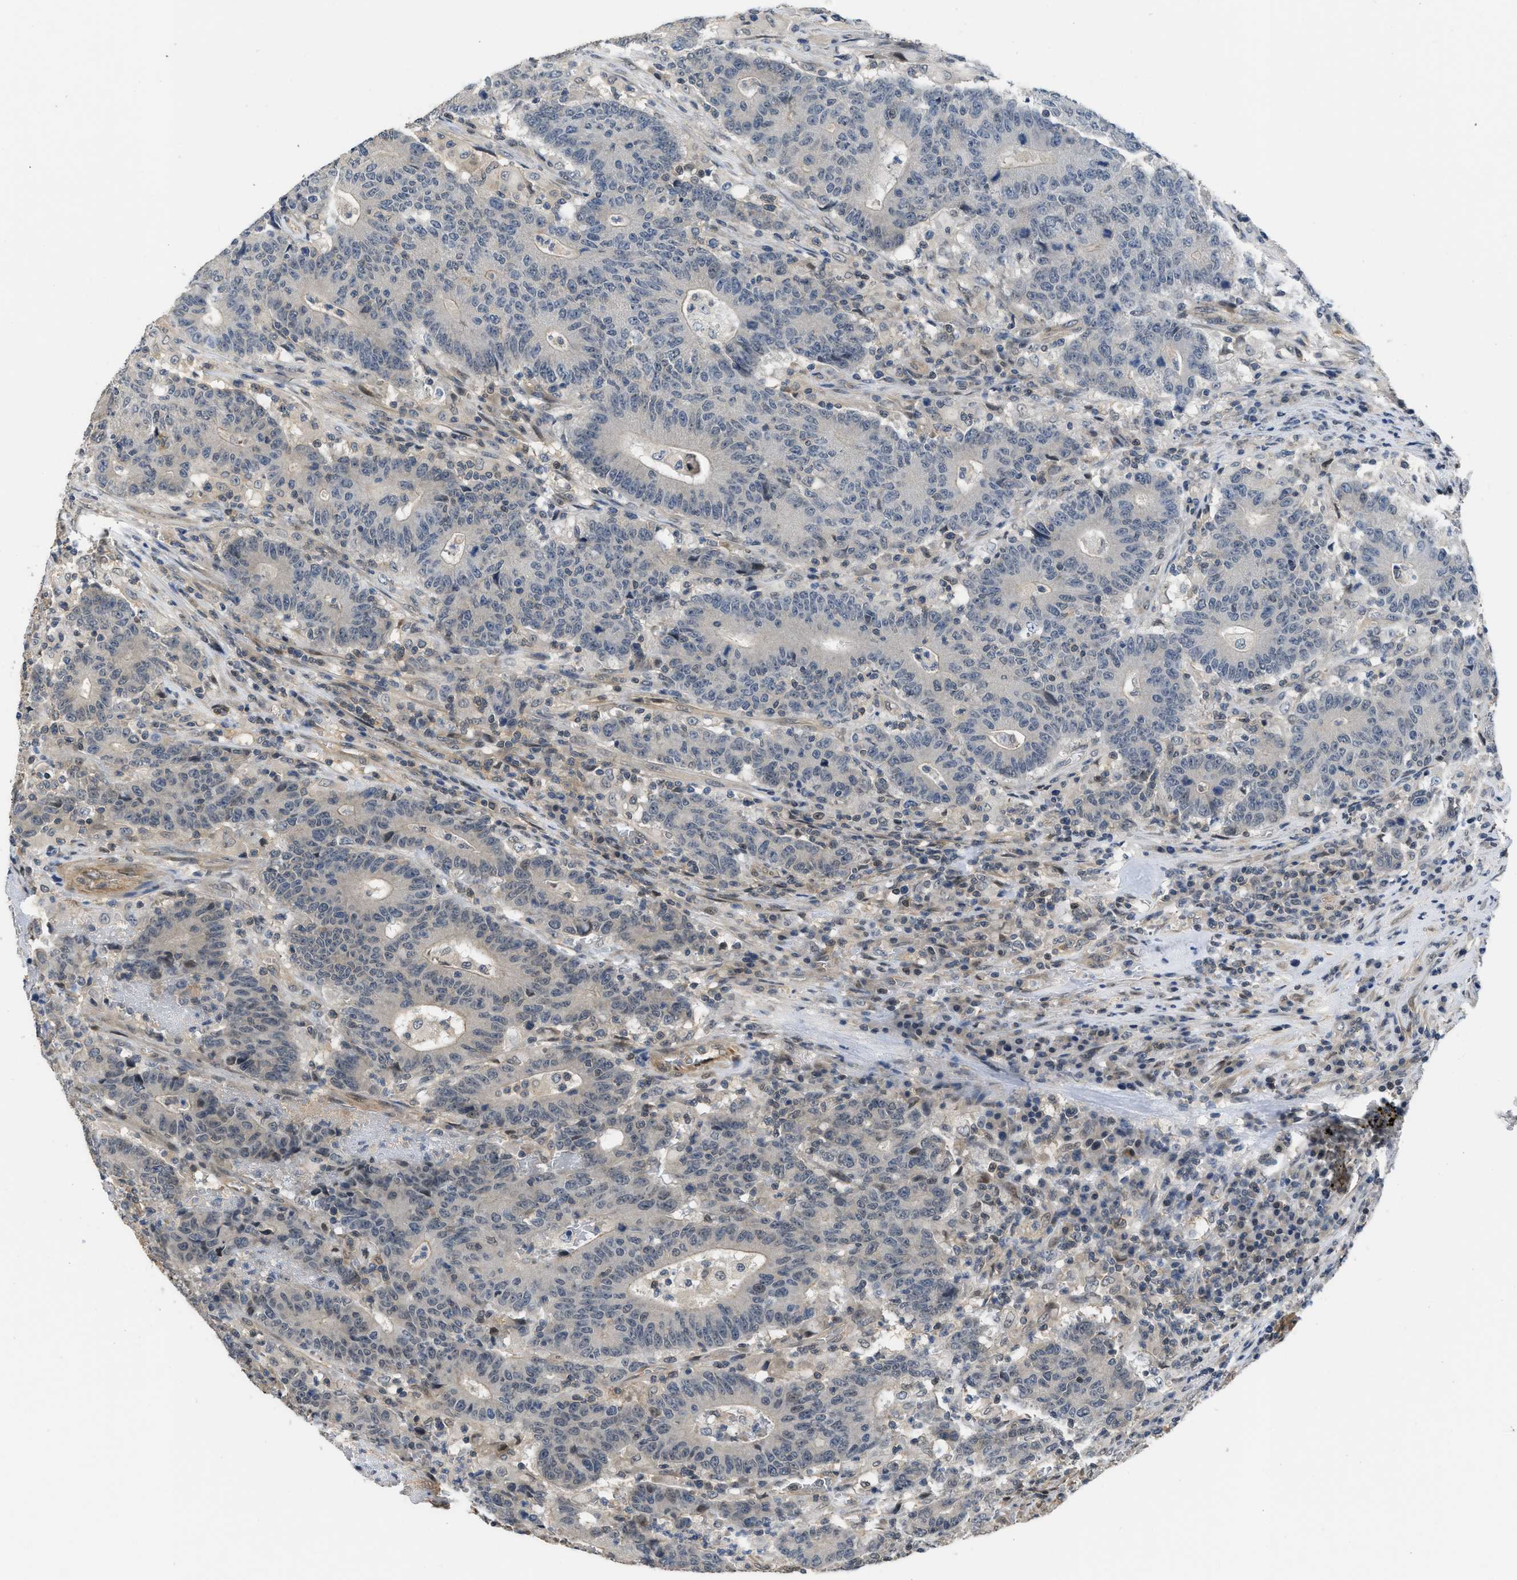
{"staining": {"intensity": "negative", "quantity": "none", "location": "none"}, "tissue": "colorectal cancer", "cell_type": "Tumor cells", "image_type": "cancer", "snomed": [{"axis": "morphology", "description": "Normal tissue, NOS"}, {"axis": "morphology", "description": "Adenocarcinoma, NOS"}, {"axis": "topography", "description": "Colon"}], "caption": "Colorectal cancer stained for a protein using immunohistochemistry (IHC) demonstrates no expression tumor cells.", "gene": "TES", "patient": {"sex": "female", "age": 75}}